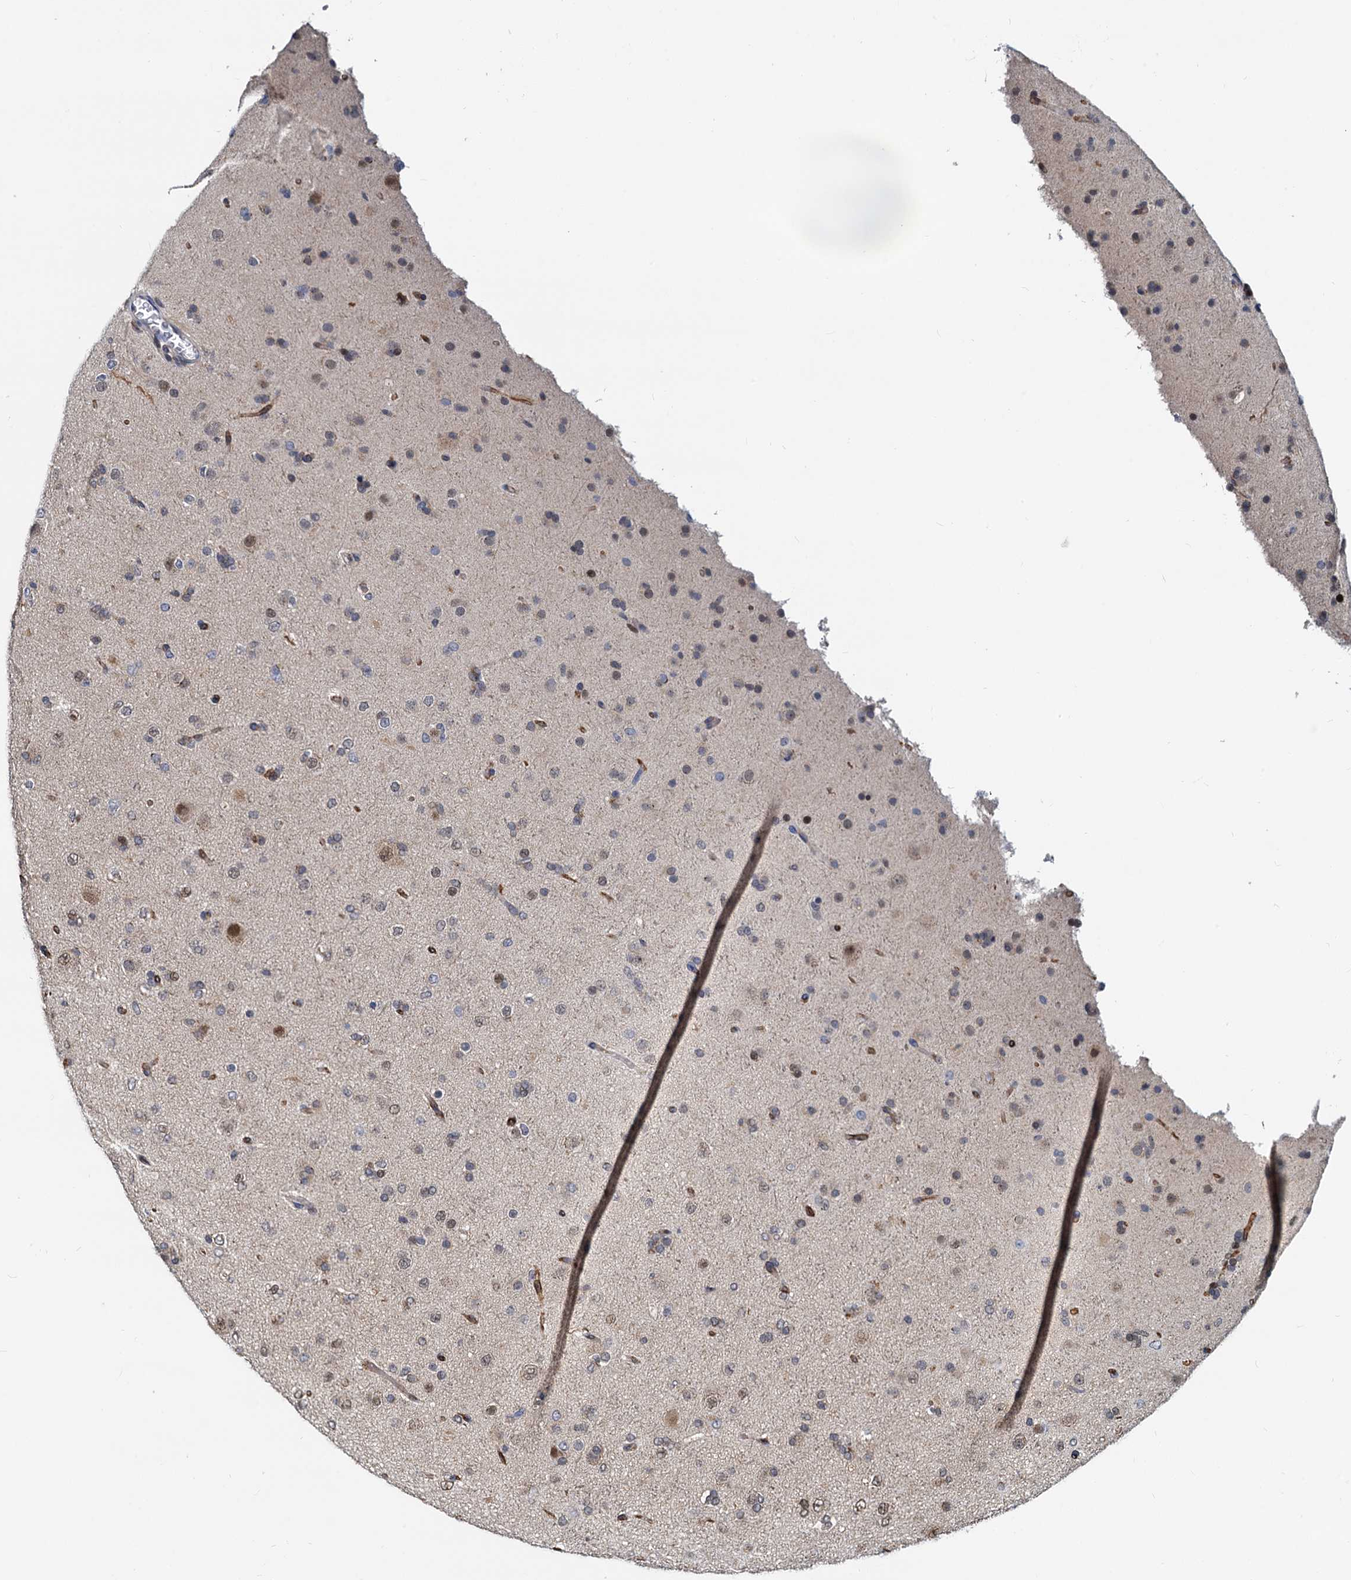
{"staining": {"intensity": "weak", "quantity": "<25%", "location": "nuclear"}, "tissue": "glioma", "cell_type": "Tumor cells", "image_type": "cancer", "snomed": [{"axis": "morphology", "description": "Glioma, malignant, Low grade"}, {"axis": "topography", "description": "Brain"}], "caption": "Tumor cells show no significant protein staining in glioma.", "gene": "PTGES3", "patient": {"sex": "male", "age": 65}}